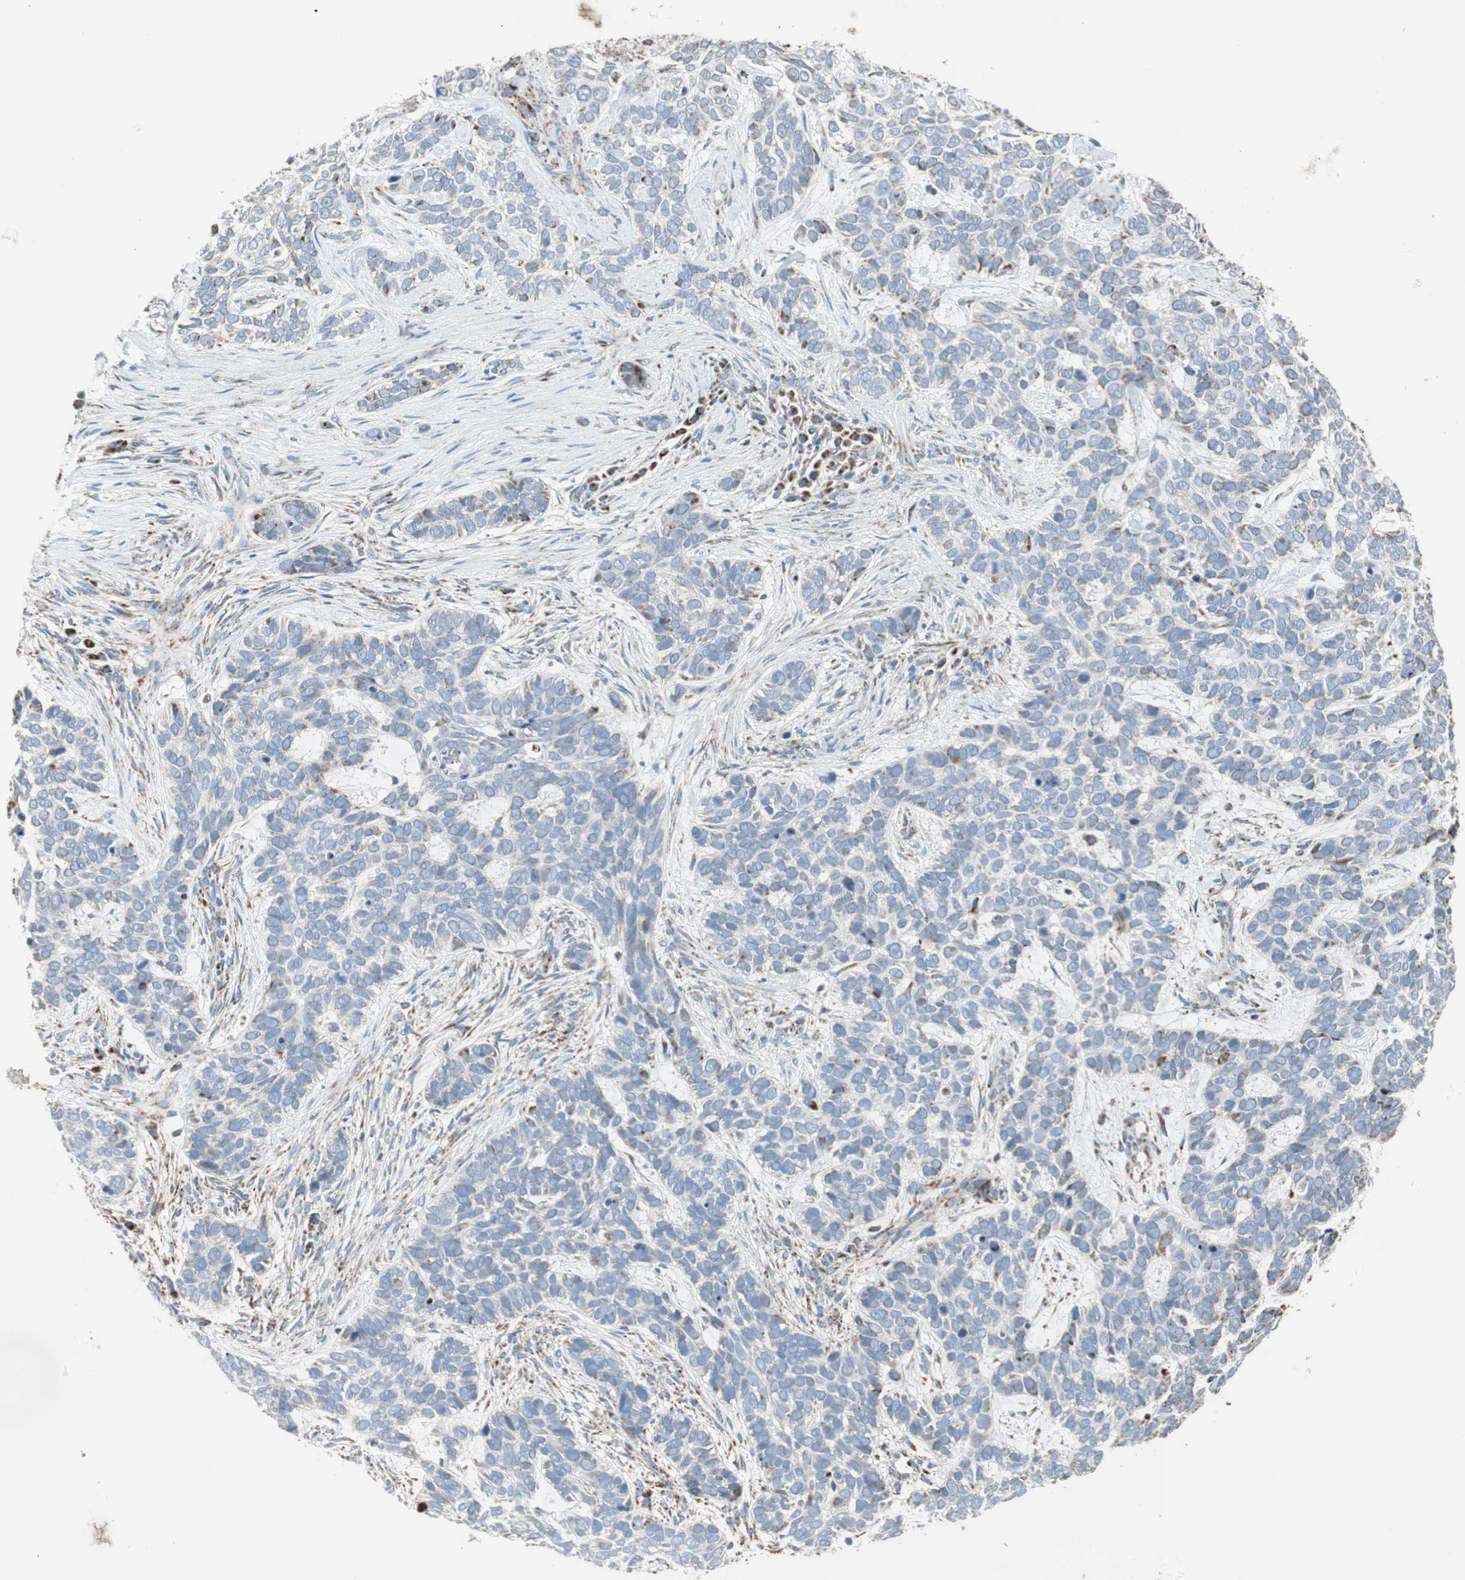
{"staining": {"intensity": "weak", "quantity": "<25%", "location": "cytoplasmic/membranous"}, "tissue": "skin cancer", "cell_type": "Tumor cells", "image_type": "cancer", "snomed": [{"axis": "morphology", "description": "Basal cell carcinoma"}, {"axis": "topography", "description": "Skin"}], "caption": "An IHC histopathology image of basal cell carcinoma (skin) is shown. There is no staining in tumor cells of basal cell carcinoma (skin).", "gene": "PCSK4", "patient": {"sex": "male", "age": 87}}